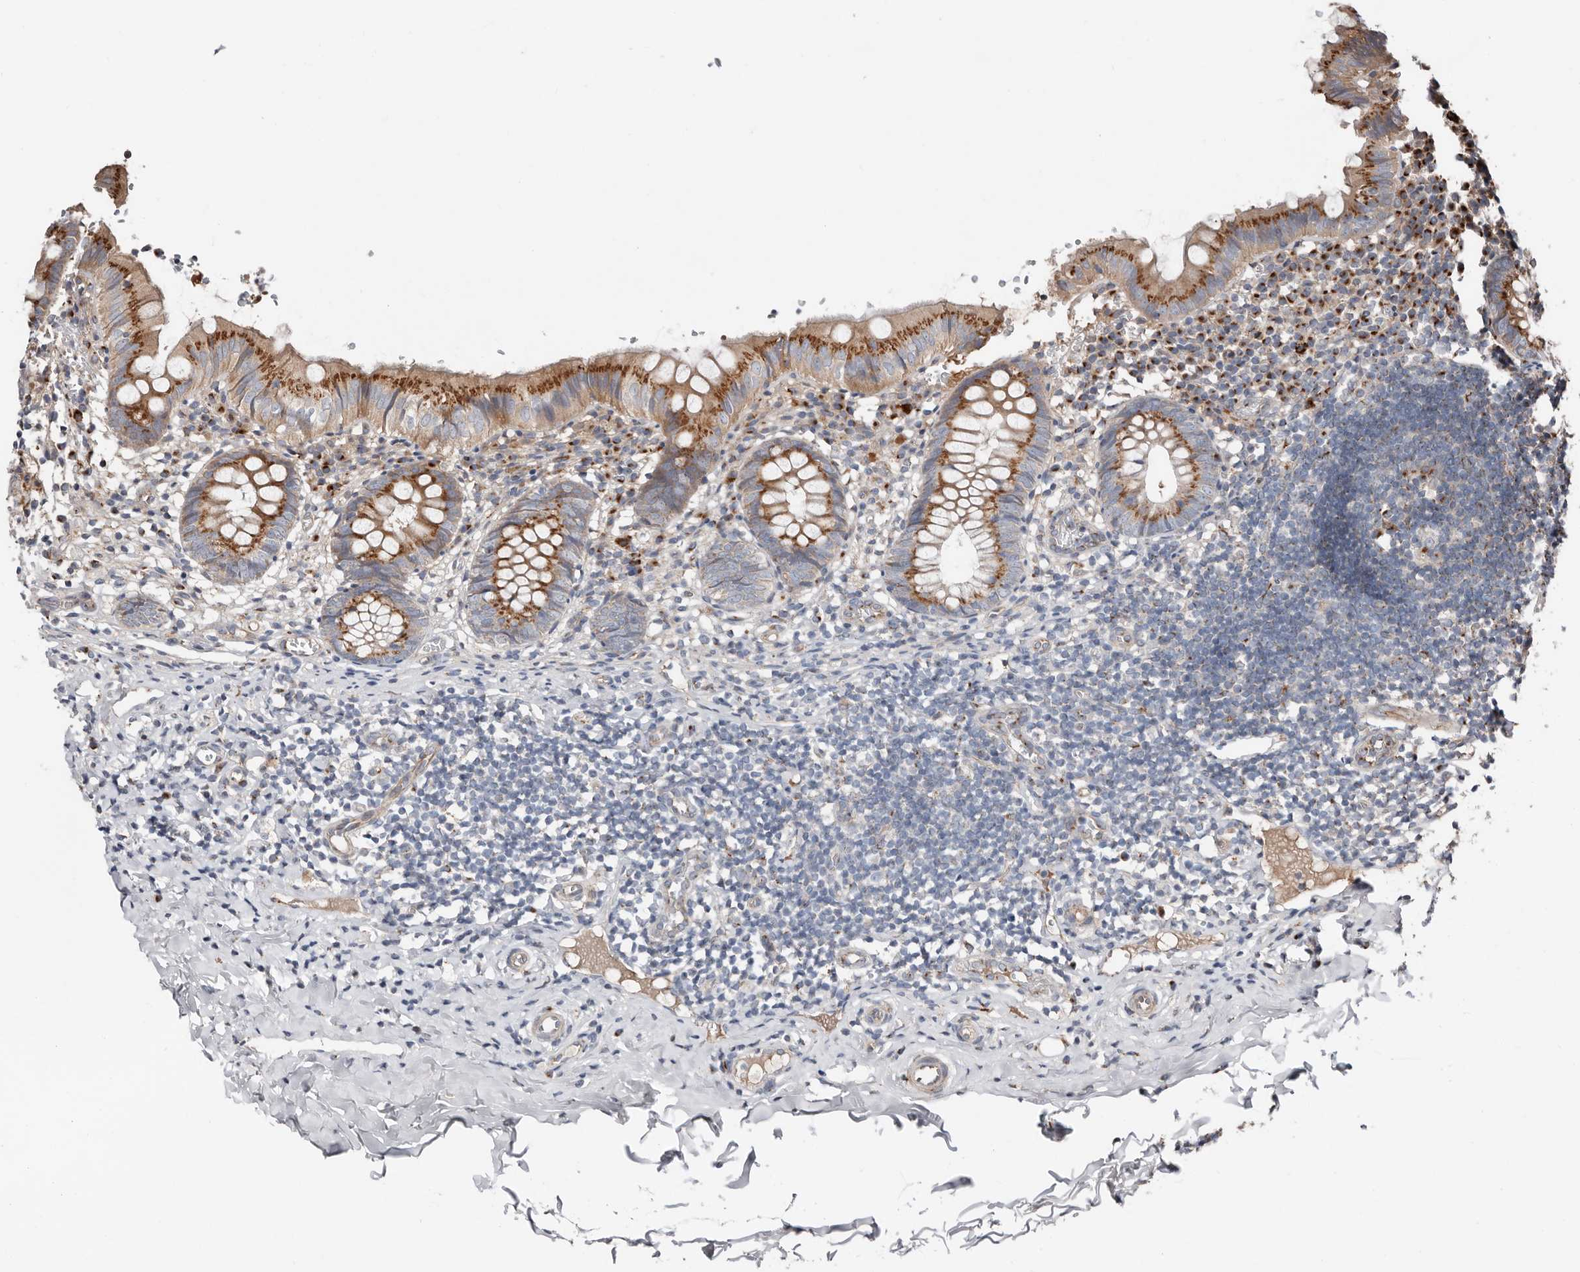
{"staining": {"intensity": "moderate", "quantity": ">75%", "location": "cytoplasmic/membranous"}, "tissue": "appendix", "cell_type": "Glandular cells", "image_type": "normal", "snomed": [{"axis": "morphology", "description": "Normal tissue, NOS"}, {"axis": "topography", "description": "Appendix"}], "caption": "A photomicrograph of appendix stained for a protein displays moderate cytoplasmic/membranous brown staining in glandular cells. The protein is stained brown, and the nuclei are stained in blue (DAB (3,3'-diaminobenzidine) IHC with brightfield microscopy, high magnification).", "gene": "COG1", "patient": {"sex": "male", "age": 8}}